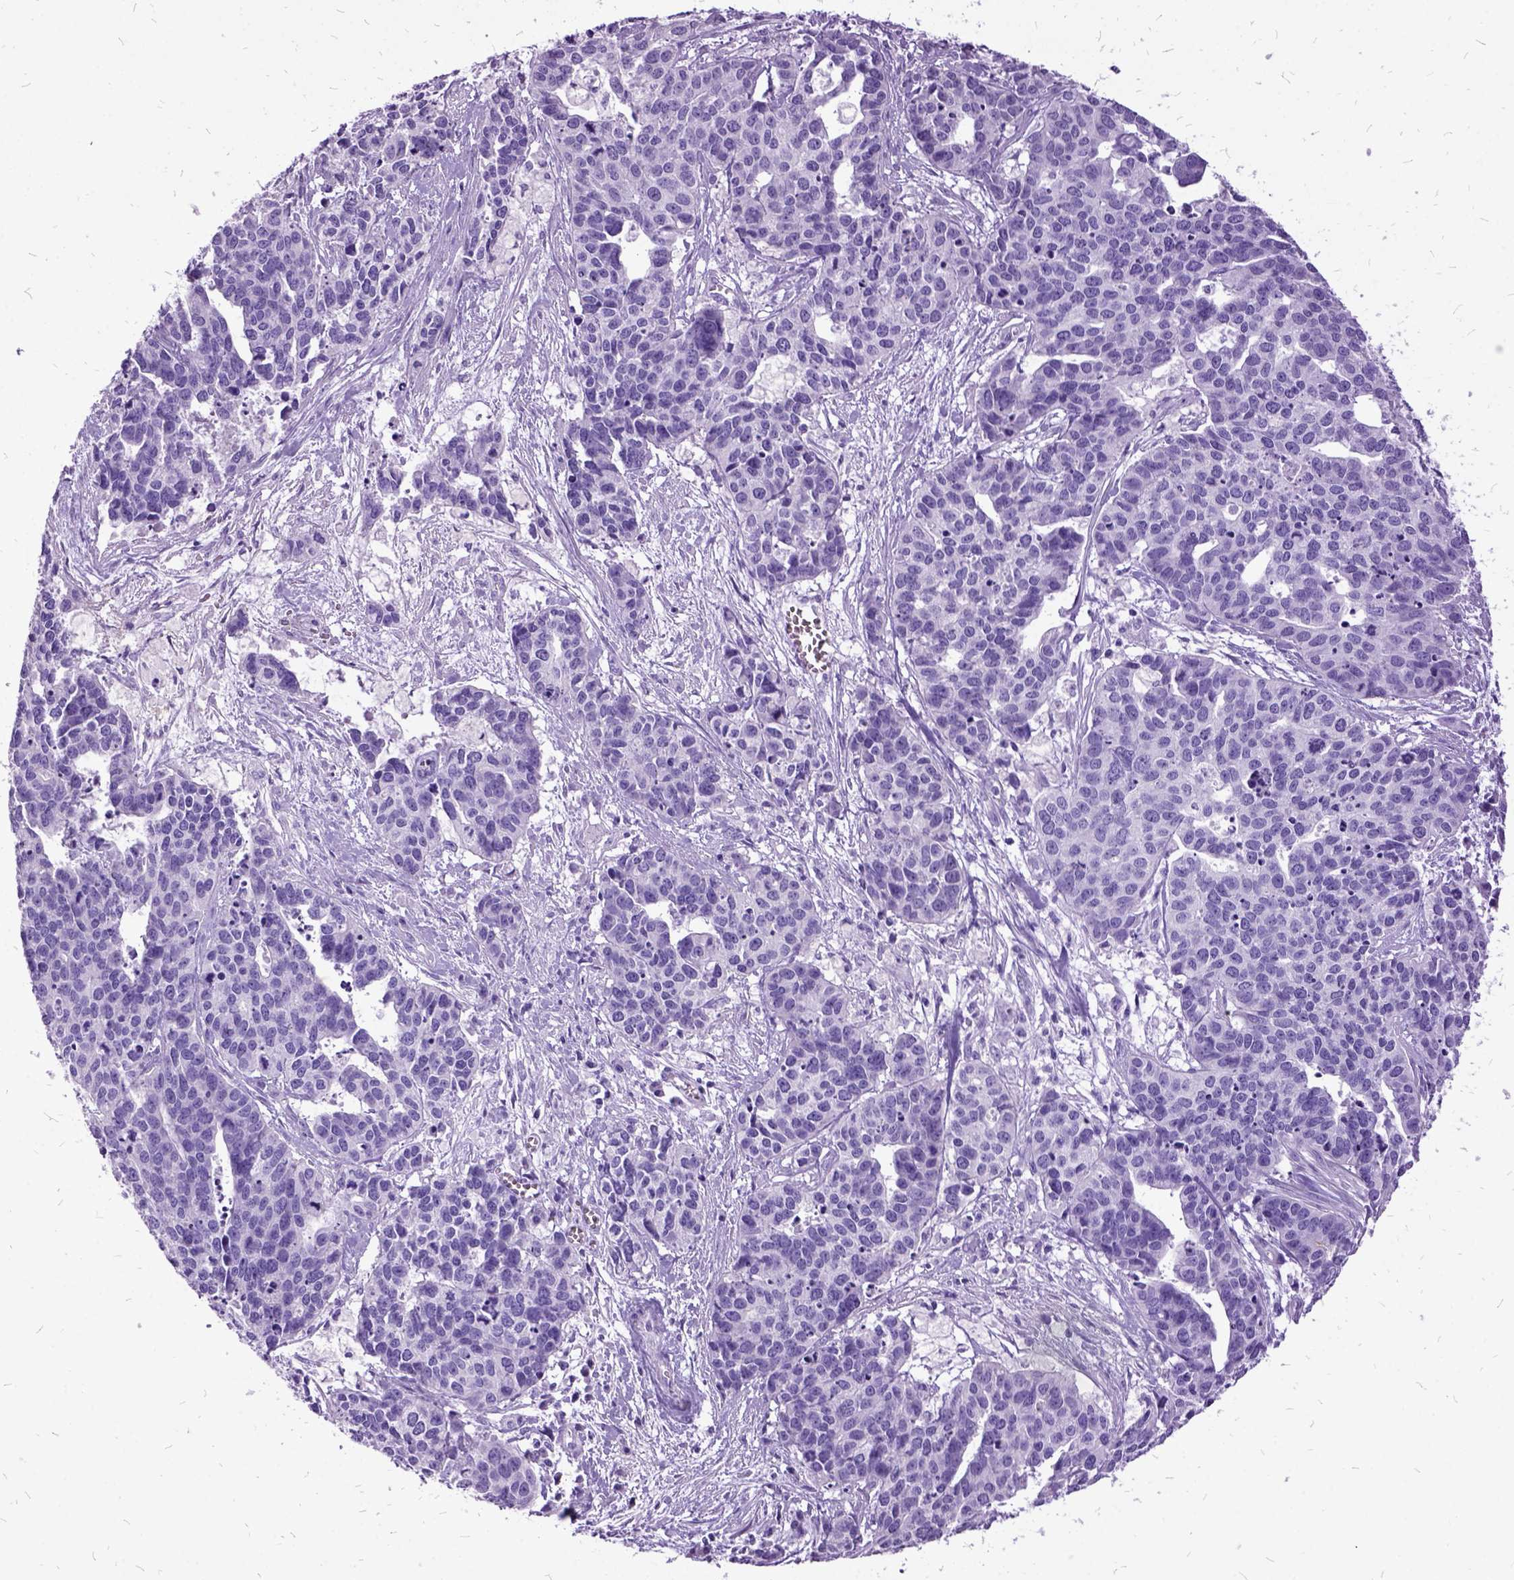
{"staining": {"intensity": "negative", "quantity": "none", "location": "none"}, "tissue": "ovarian cancer", "cell_type": "Tumor cells", "image_type": "cancer", "snomed": [{"axis": "morphology", "description": "Carcinoma, endometroid"}, {"axis": "topography", "description": "Ovary"}], "caption": "IHC of human endometroid carcinoma (ovarian) displays no expression in tumor cells. (DAB IHC visualized using brightfield microscopy, high magnification).", "gene": "MME", "patient": {"sex": "female", "age": 65}}